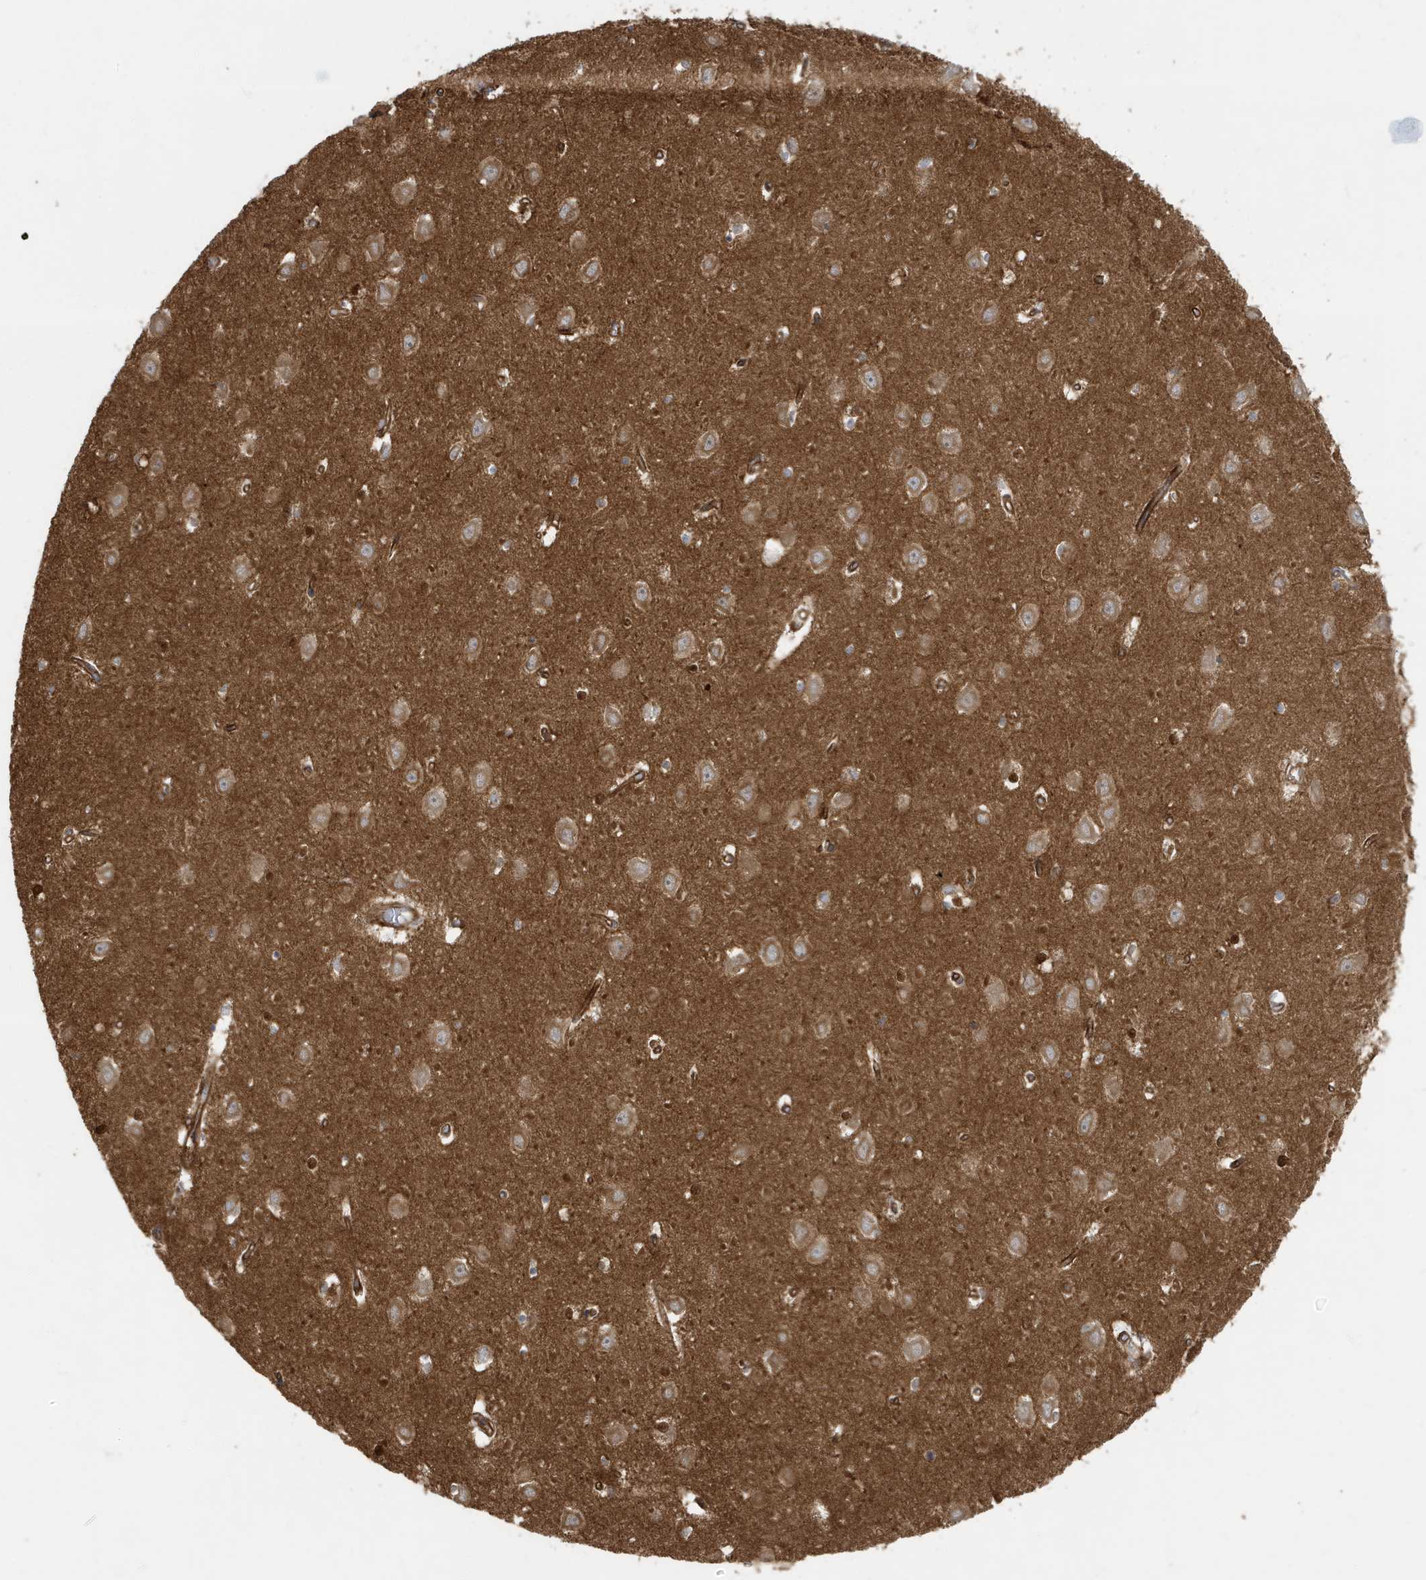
{"staining": {"intensity": "moderate", "quantity": ">75%", "location": "cytoplasmic/membranous,nuclear"}, "tissue": "hippocampus", "cell_type": "Glial cells", "image_type": "normal", "snomed": [{"axis": "morphology", "description": "Normal tissue, NOS"}, {"axis": "topography", "description": "Hippocampus"}], "caption": "The immunohistochemical stain shows moderate cytoplasmic/membranous,nuclear expression in glial cells of unremarkable hippocampus. The protein of interest is shown in brown color, while the nuclei are stained blue.", "gene": "ATP23", "patient": {"sex": "male", "age": 70}}